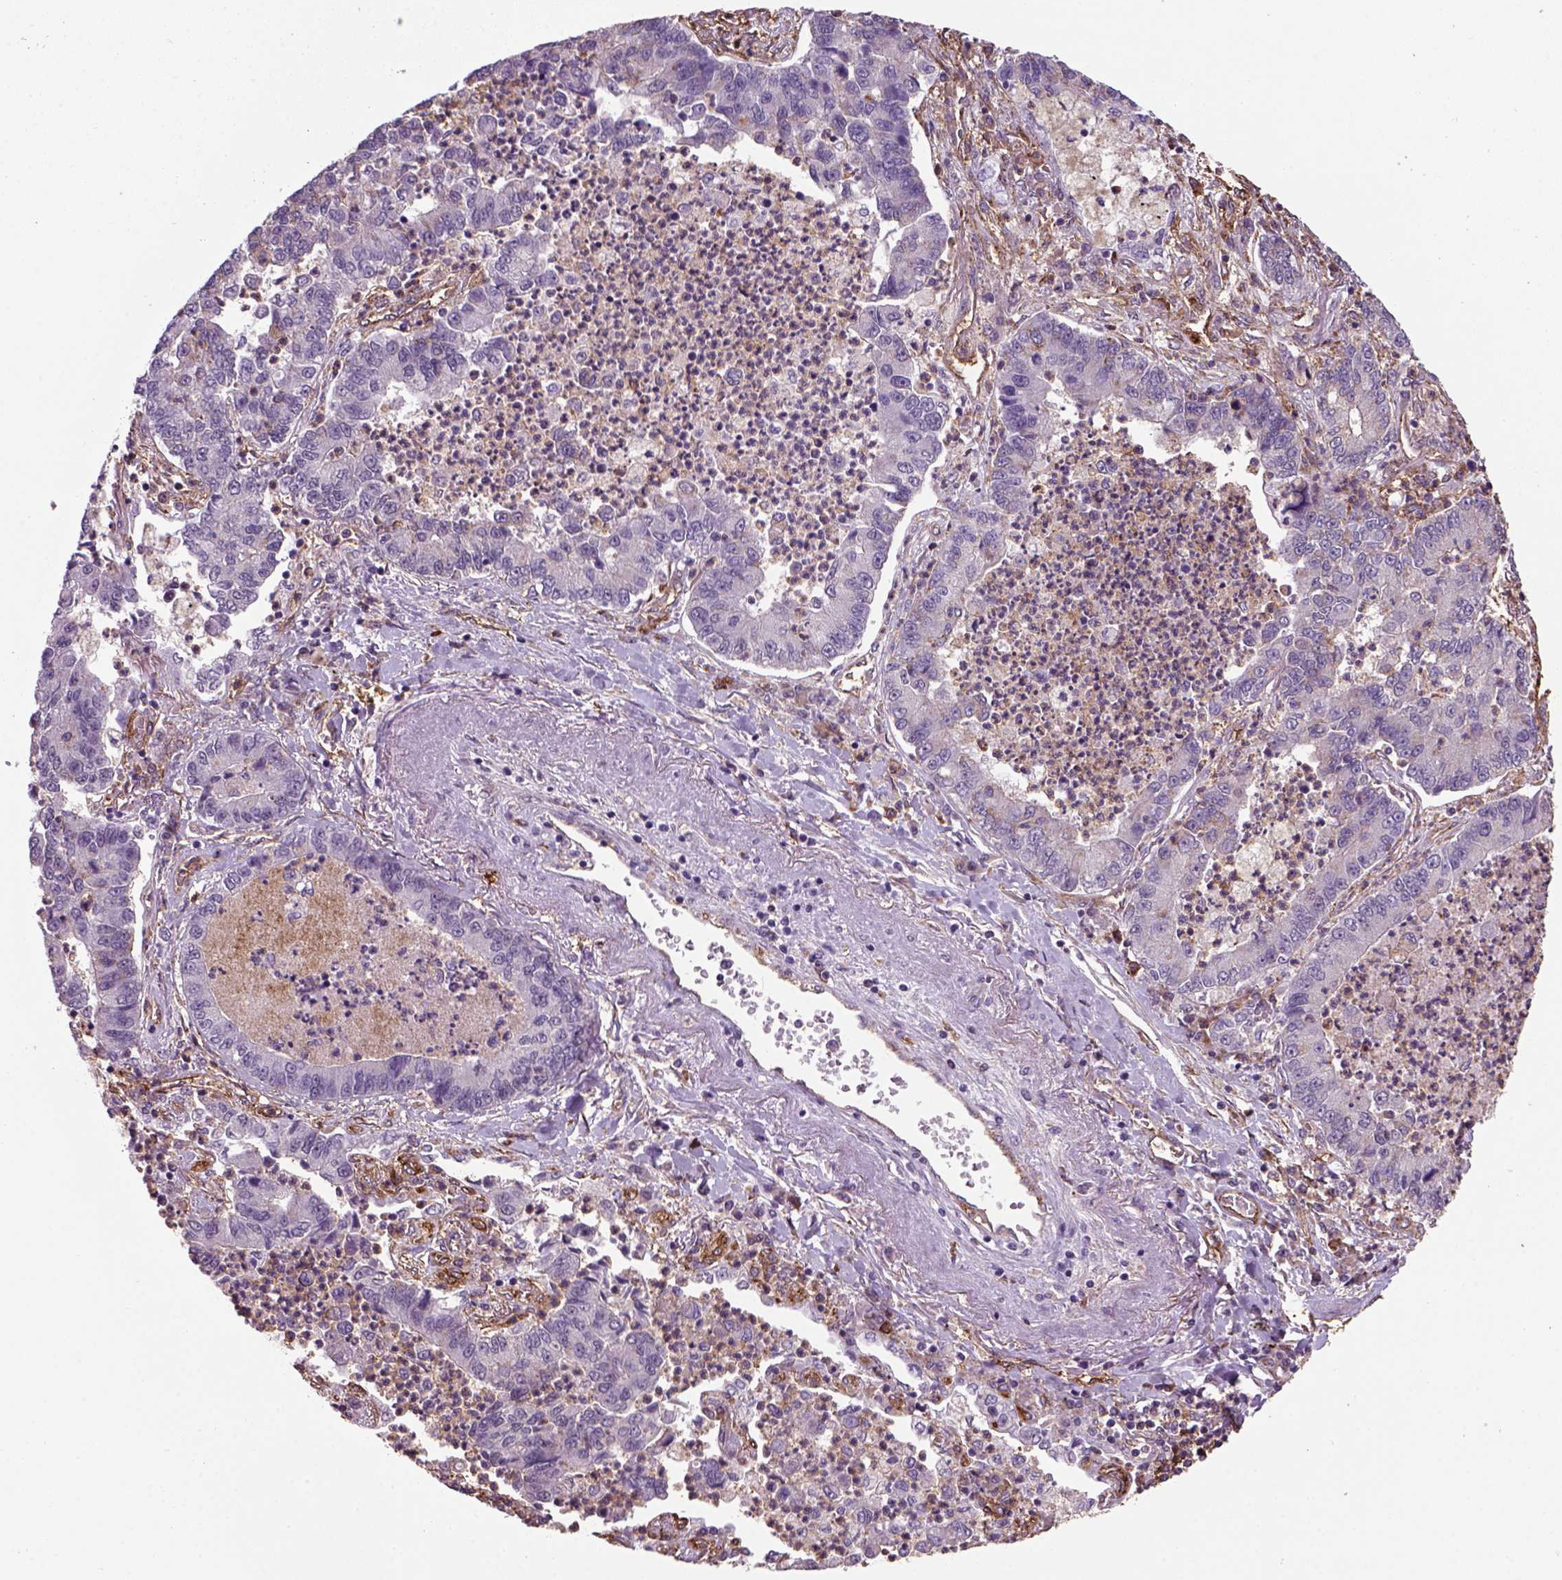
{"staining": {"intensity": "negative", "quantity": "none", "location": "none"}, "tissue": "lung cancer", "cell_type": "Tumor cells", "image_type": "cancer", "snomed": [{"axis": "morphology", "description": "Adenocarcinoma, NOS"}, {"axis": "topography", "description": "Lung"}], "caption": "An immunohistochemistry image of lung cancer (adenocarcinoma) is shown. There is no staining in tumor cells of lung cancer (adenocarcinoma).", "gene": "MARCKS", "patient": {"sex": "female", "age": 57}}